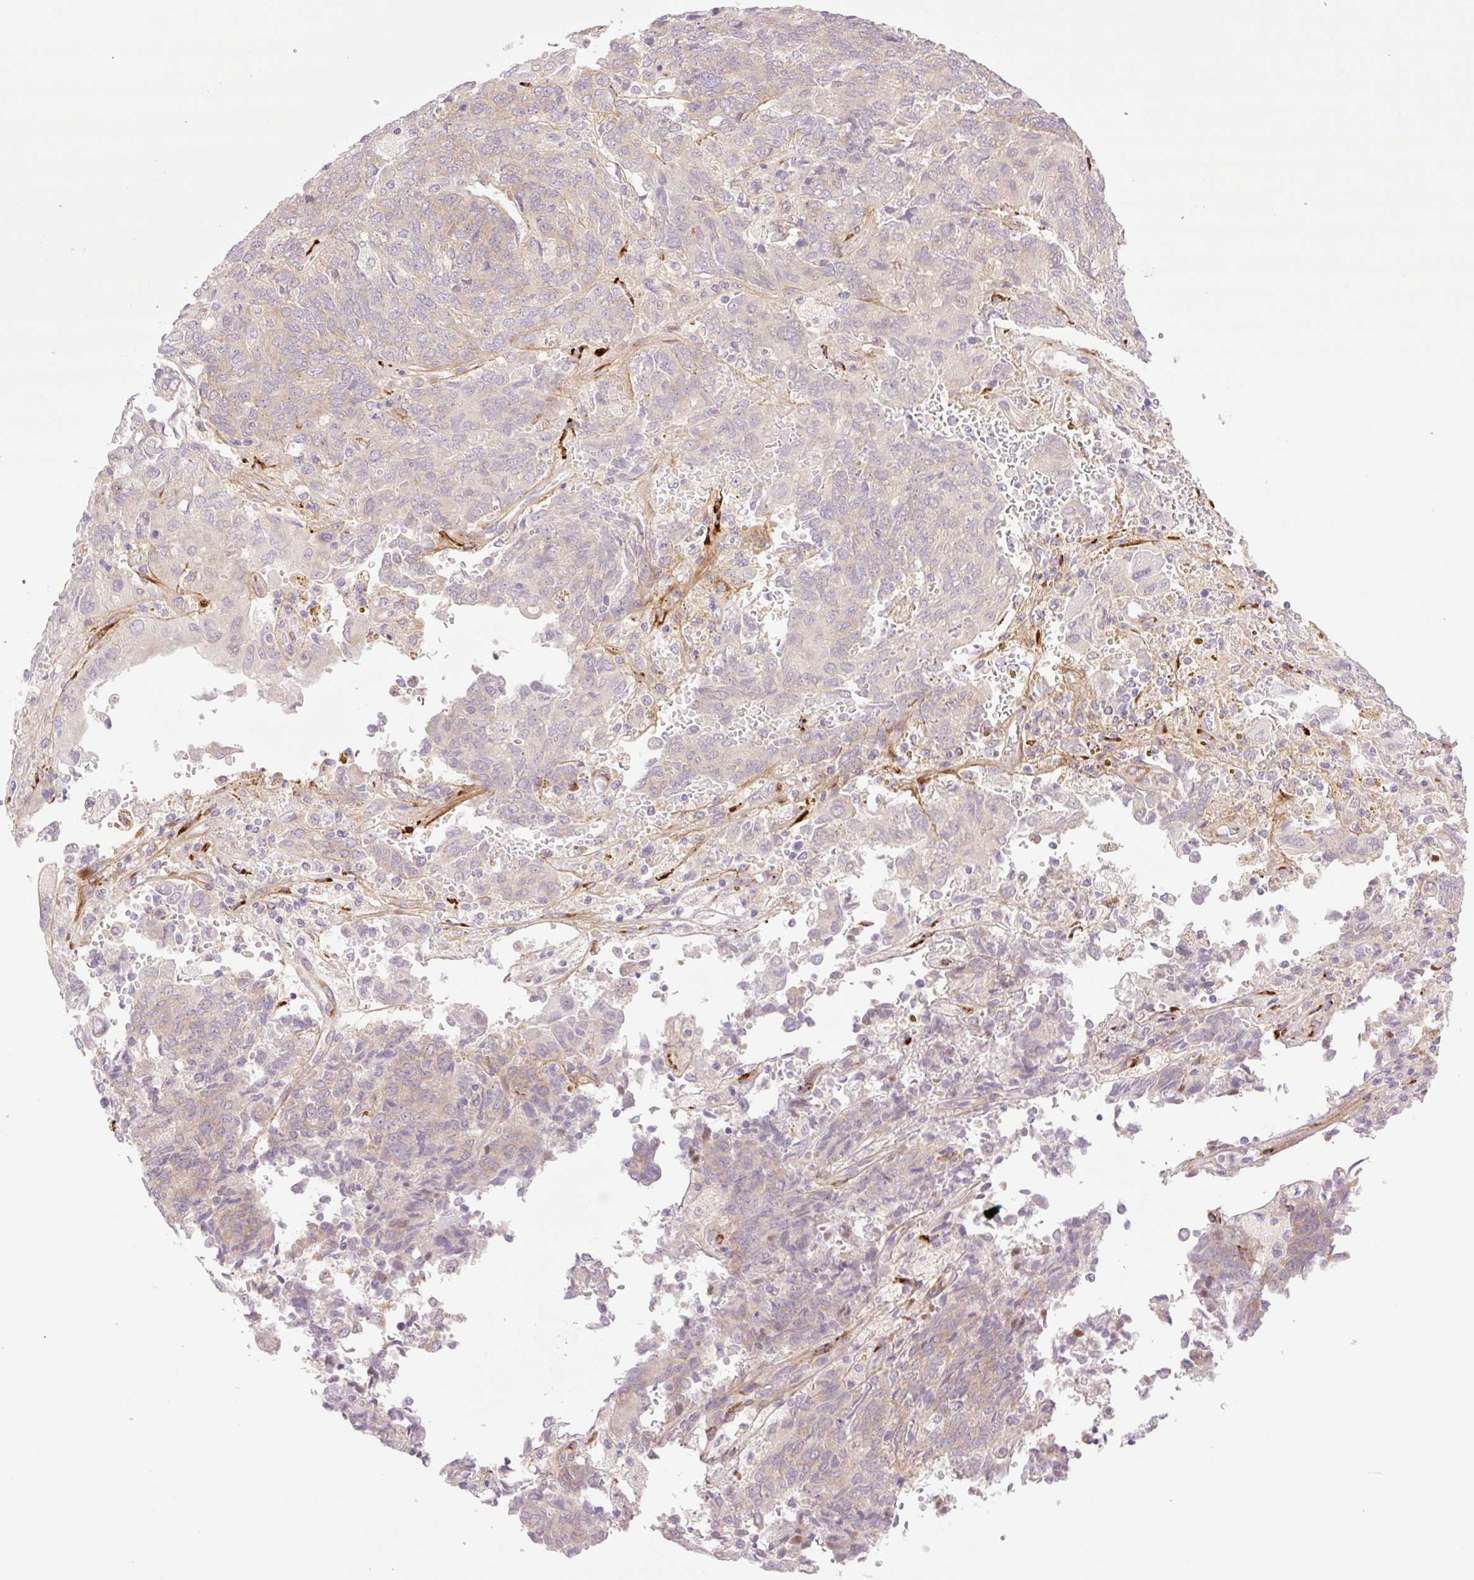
{"staining": {"intensity": "weak", "quantity": "25%-75%", "location": "cytoplasmic/membranous"}, "tissue": "endometrial cancer", "cell_type": "Tumor cells", "image_type": "cancer", "snomed": [{"axis": "morphology", "description": "Adenocarcinoma, NOS"}, {"axis": "topography", "description": "Endometrium"}], "caption": "Immunohistochemistry (IHC) of human endometrial cancer (adenocarcinoma) displays low levels of weak cytoplasmic/membranous staining in approximately 25%-75% of tumor cells.", "gene": "COL5A1", "patient": {"sex": "female", "age": 80}}